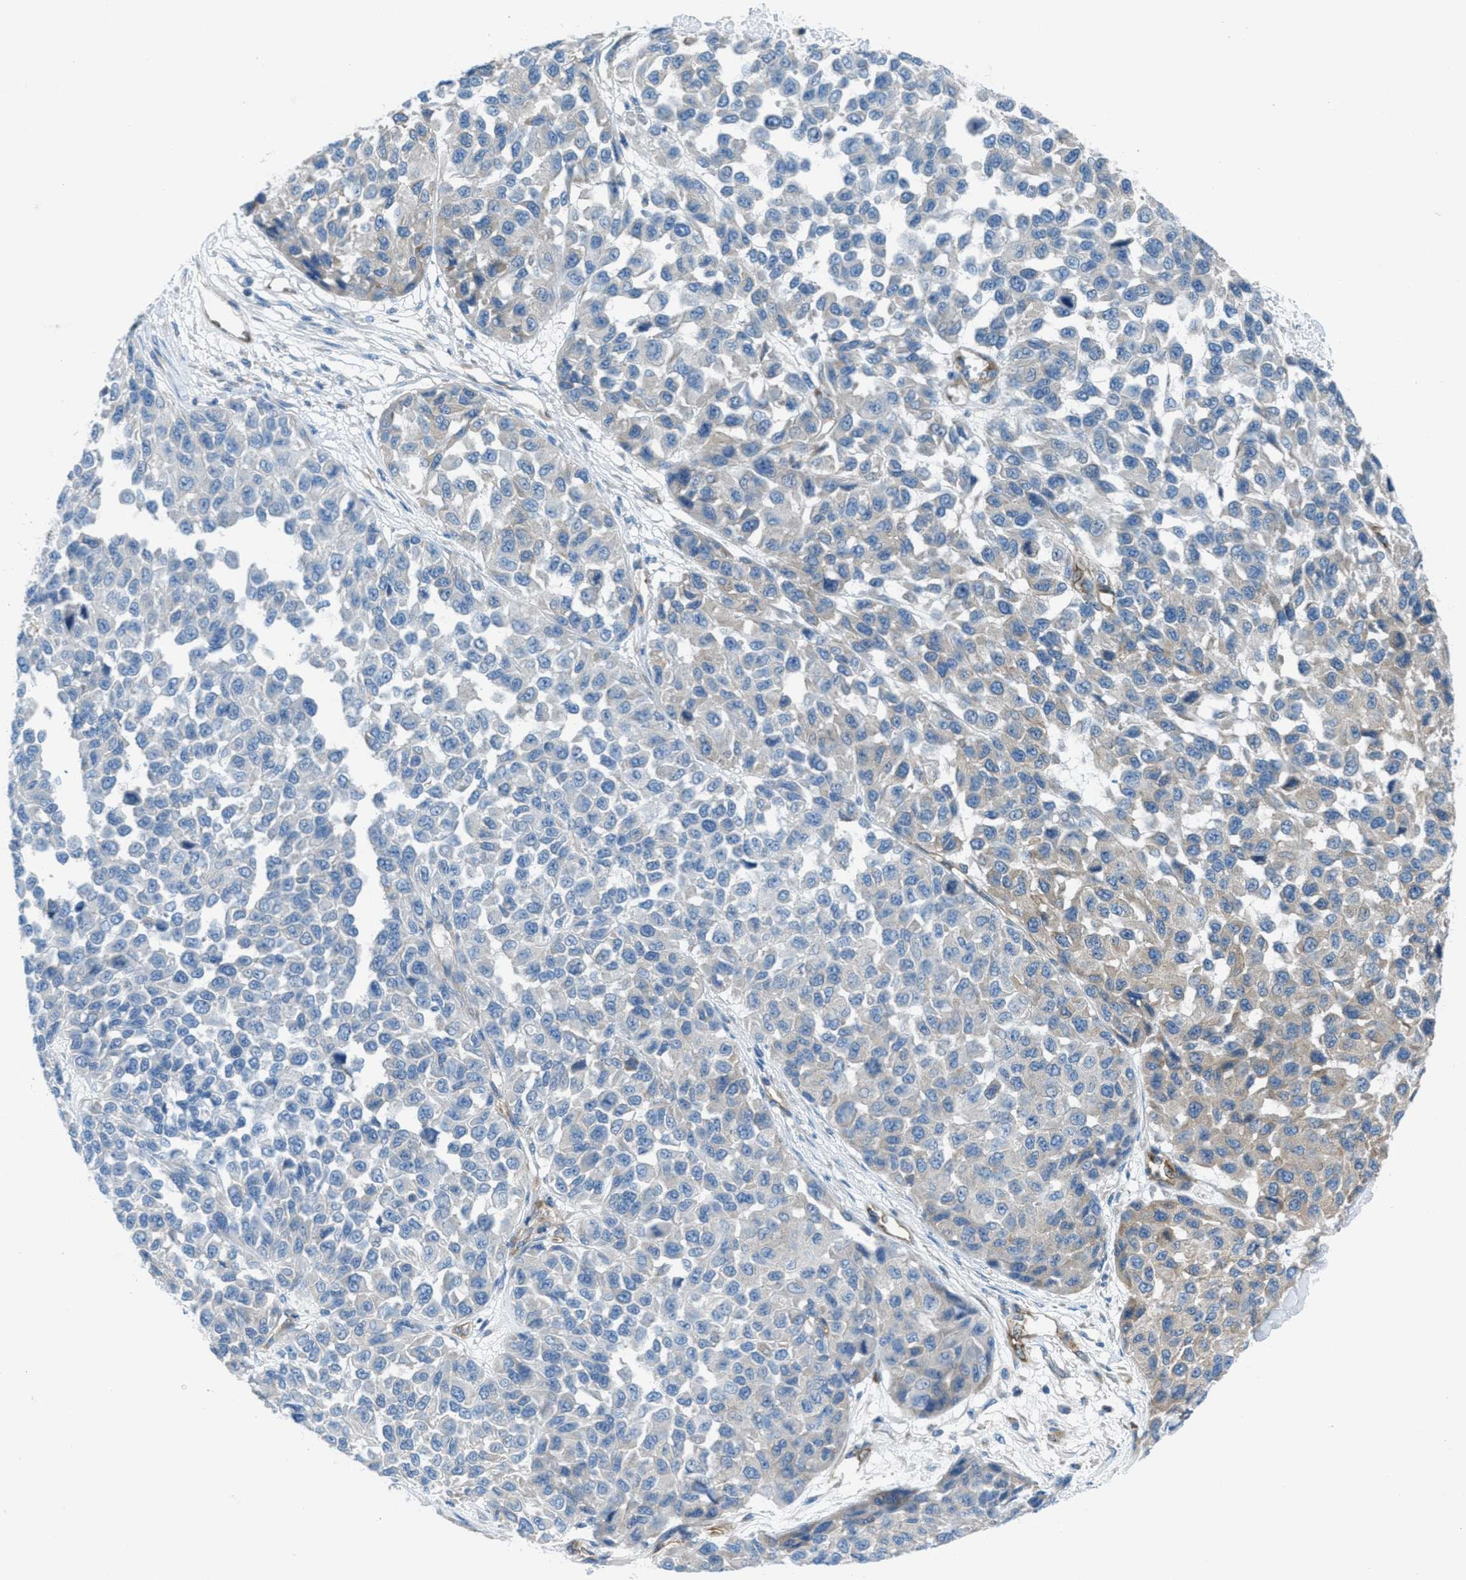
{"staining": {"intensity": "weak", "quantity": "<25%", "location": "cytoplasmic/membranous"}, "tissue": "melanoma", "cell_type": "Tumor cells", "image_type": "cancer", "snomed": [{"axis": "morphology", "description": "Malignant melanoma, NOS"}, {"axis": "topography", "description": "Skin"}], "caption": "This is an immunohistochemistry photomicrograph of human melanoma. There is no staining in tumor cells.", "gene": "MAPRE2", "patient": {"sex": "male", "age": 62}}